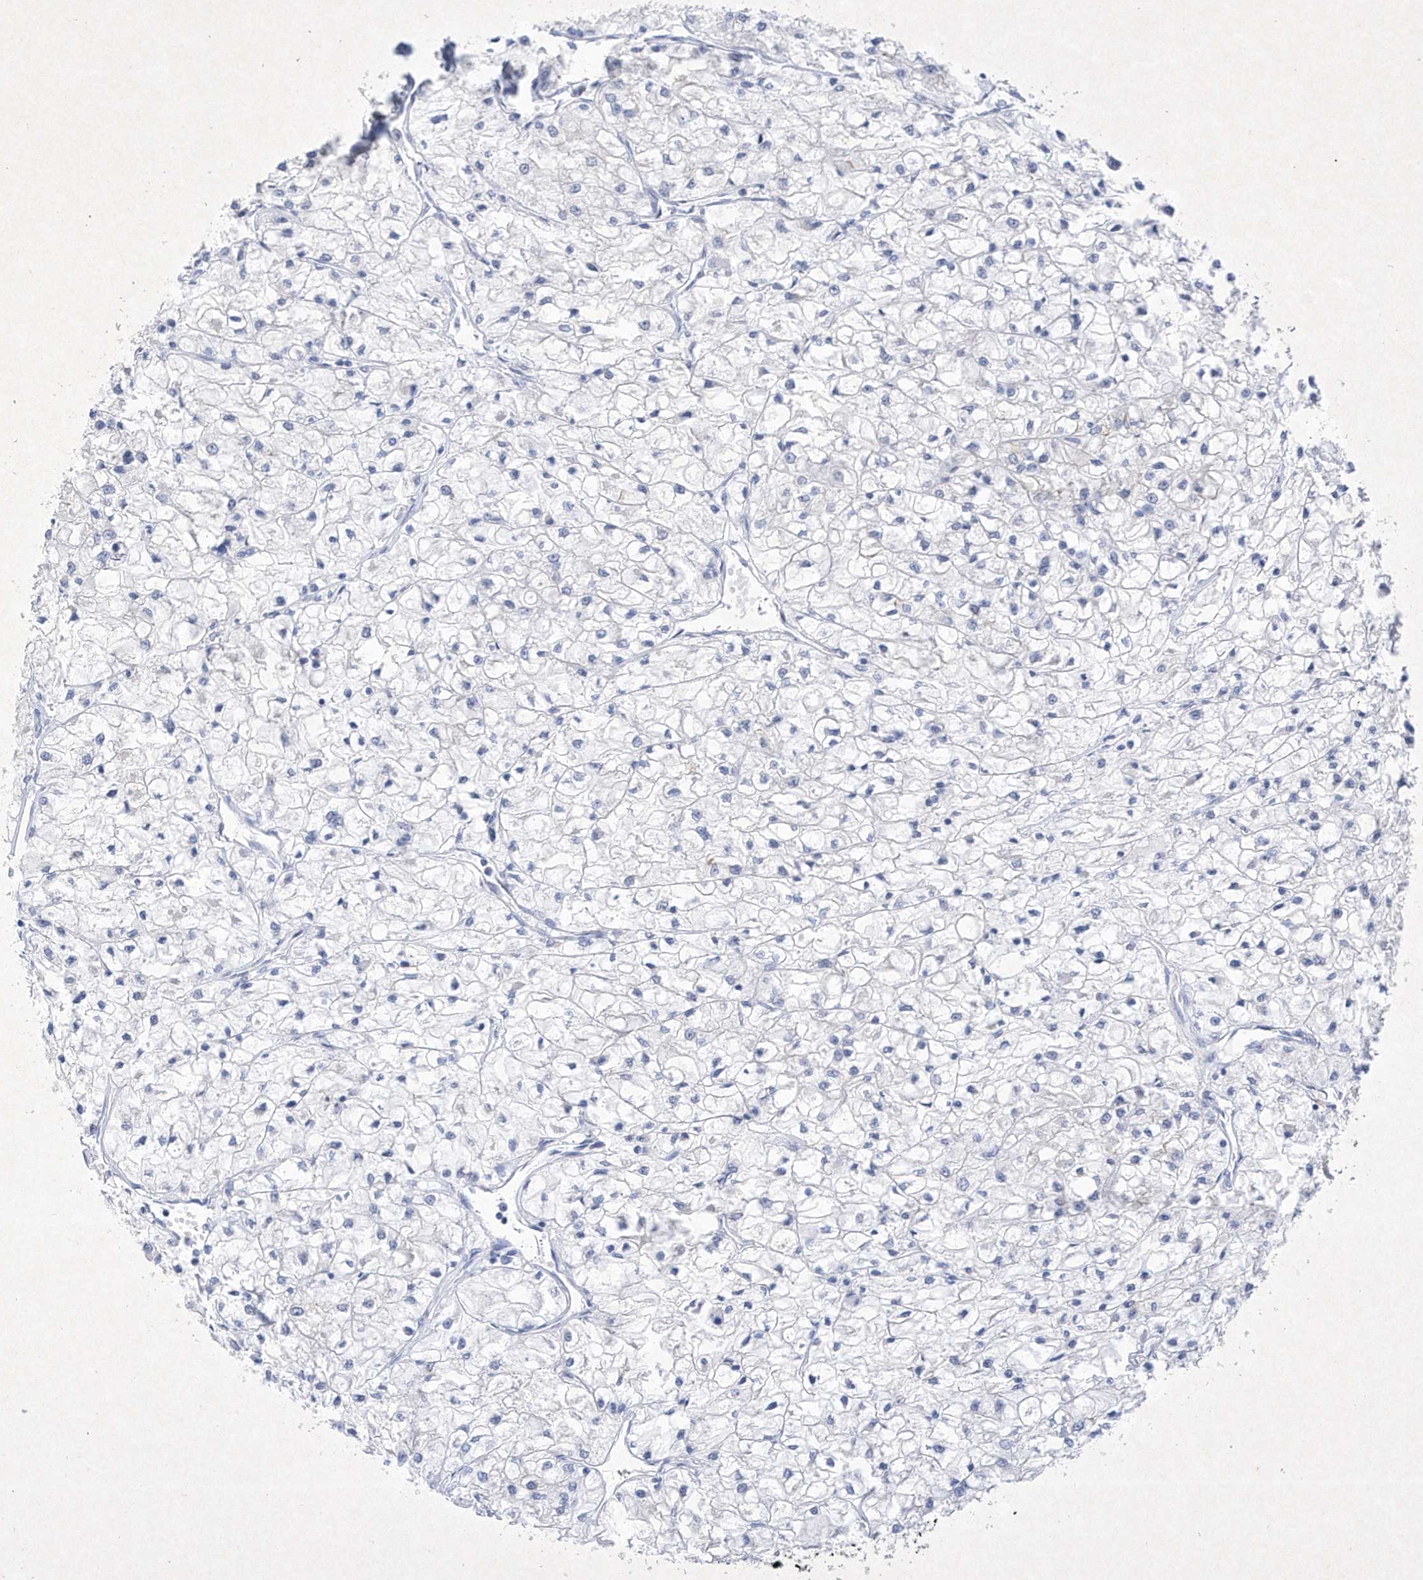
{"staining": {"intensity": "negative", "quantity": "none", "location": "none"}, "tissue": "renal cancer", "cell_type": "Tumor cells", "image_type": "cancer", "snomed": [{"axis": "morphology", "description": "Adenocarcinoma, NOS"}, {"axis": "topography", "description": "Kidney"}], "caption": "The image demonstrates no staining of tumor cells in adenocarcinoma (renal). (Stains: DAB IHC with hematoxylin counter stain, Microscopy: brightfield microscopy at high magnification).", "gene": "BHLHA15", "patient": {"sex": "male", "age": 80}}